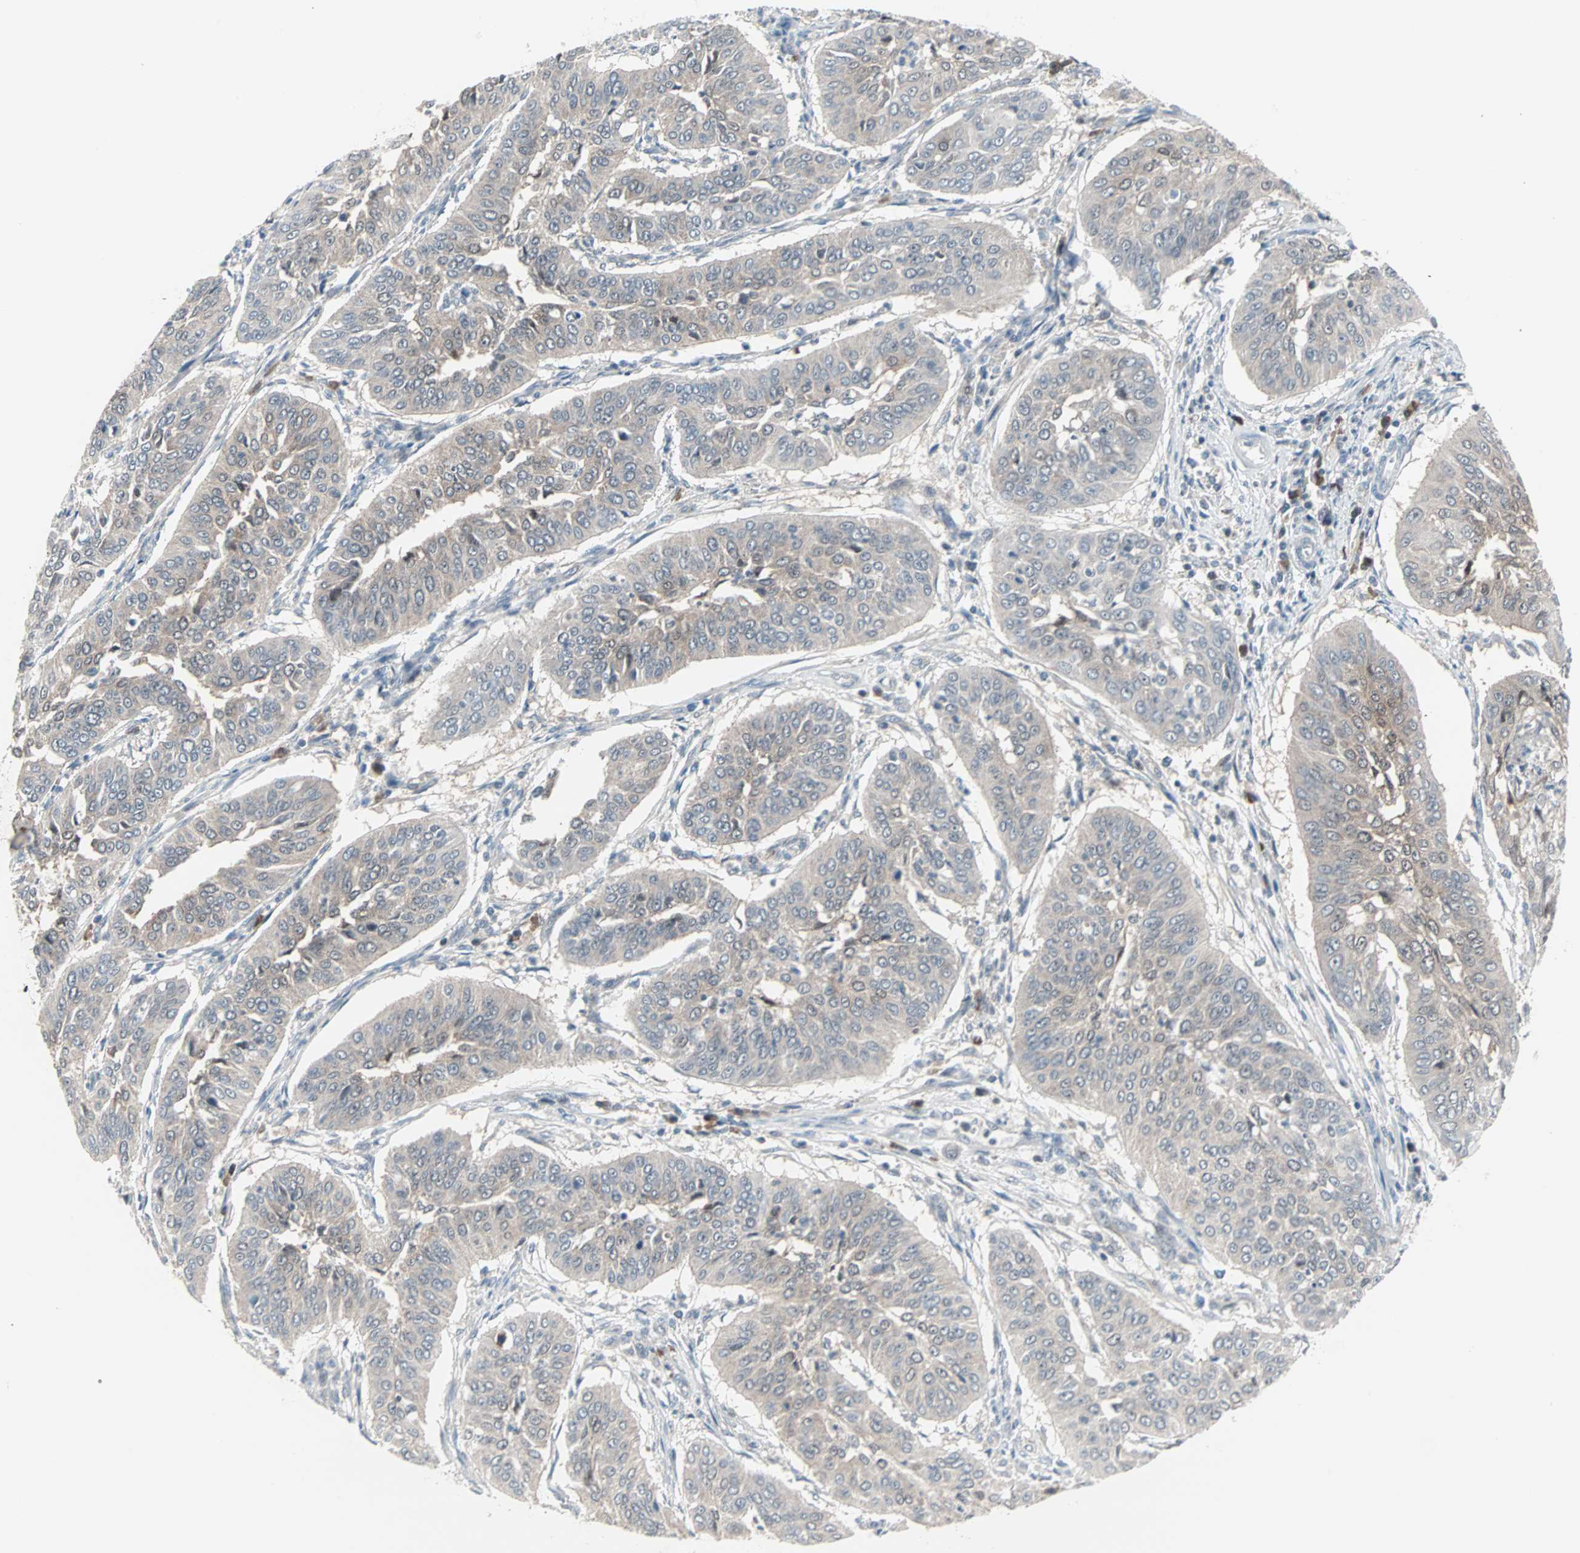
{"staining": {"intensity": "negative", "quantity": "none", "location": "none"}, "tissue": "cervical cancer", "cell_type": "Tumor cells", "image_type": "cancer", "snomed": [{"axis": "morphology", "description": "Normal tissue, NOS"}, {"axis": "morphology", "description": "Squamous cell carcinoma, NOS"}, {"axis": "topography", "description": "Cervix"}], "caption": "Tumor cells are negative for protein expression in human cervical cancer.", "gene": "CASP3", "patient": {"sex": "female", "age": 39}}